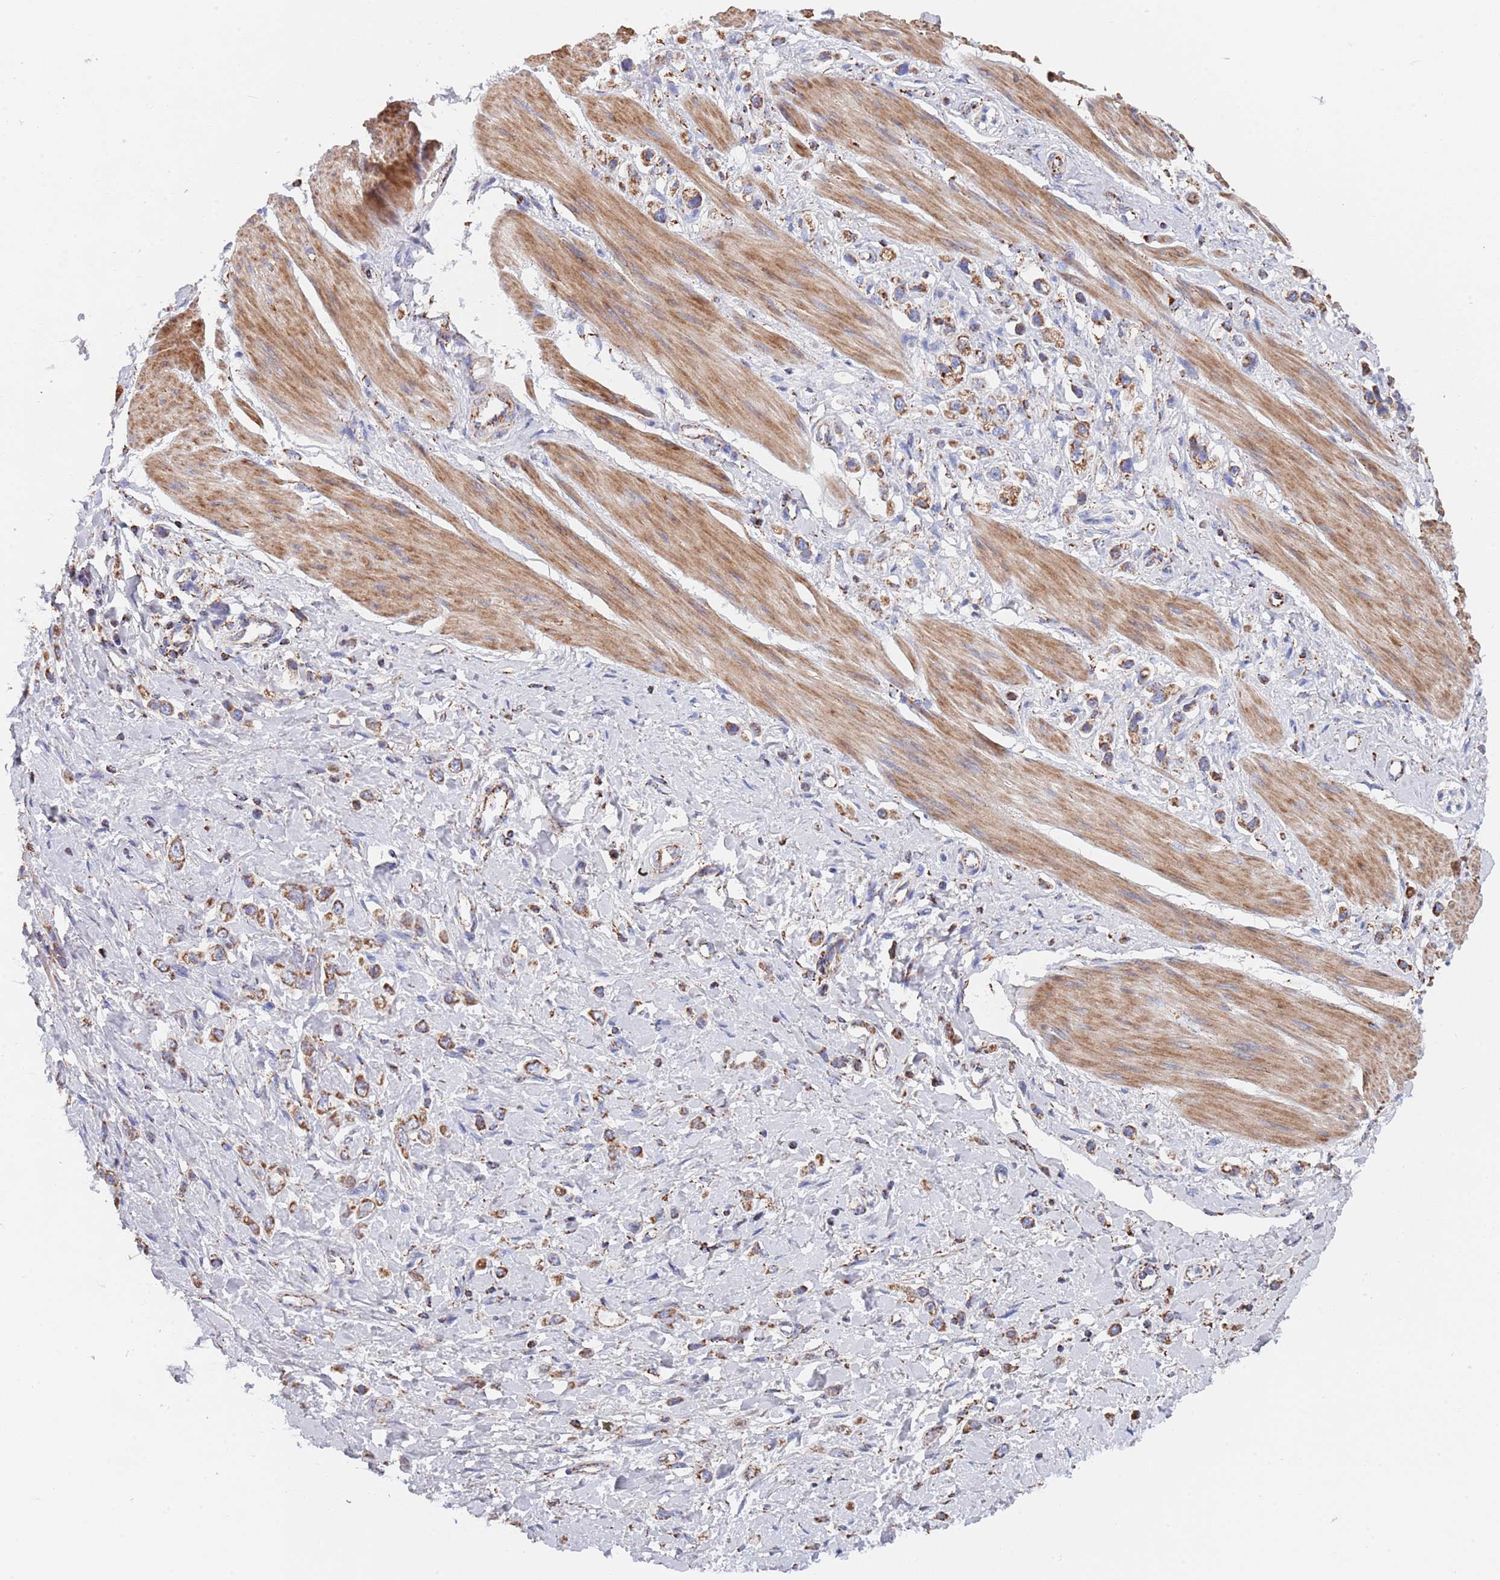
{"staining": {"intensity": "moderate", "quantity": ">75%", "location": "cytoplasmic/membranous"}, "tissue": "stomach cancer", "cell_type": "Tumor cells", "image_type": "cancer", "snomed": [{"axis": "morphology", "description": "Adenocarcinoma, NOS"}, {"axis": "topography", "description": "Stomach"}], "caption": "Protein analysis of adenocarcinoma (stomach) tissue demonstrates moderate cytoplasmic/membranous staining in approximately >75% of tumor cells.", "gene": "PGP", "patient": {"sex": "female", "age": 65}}